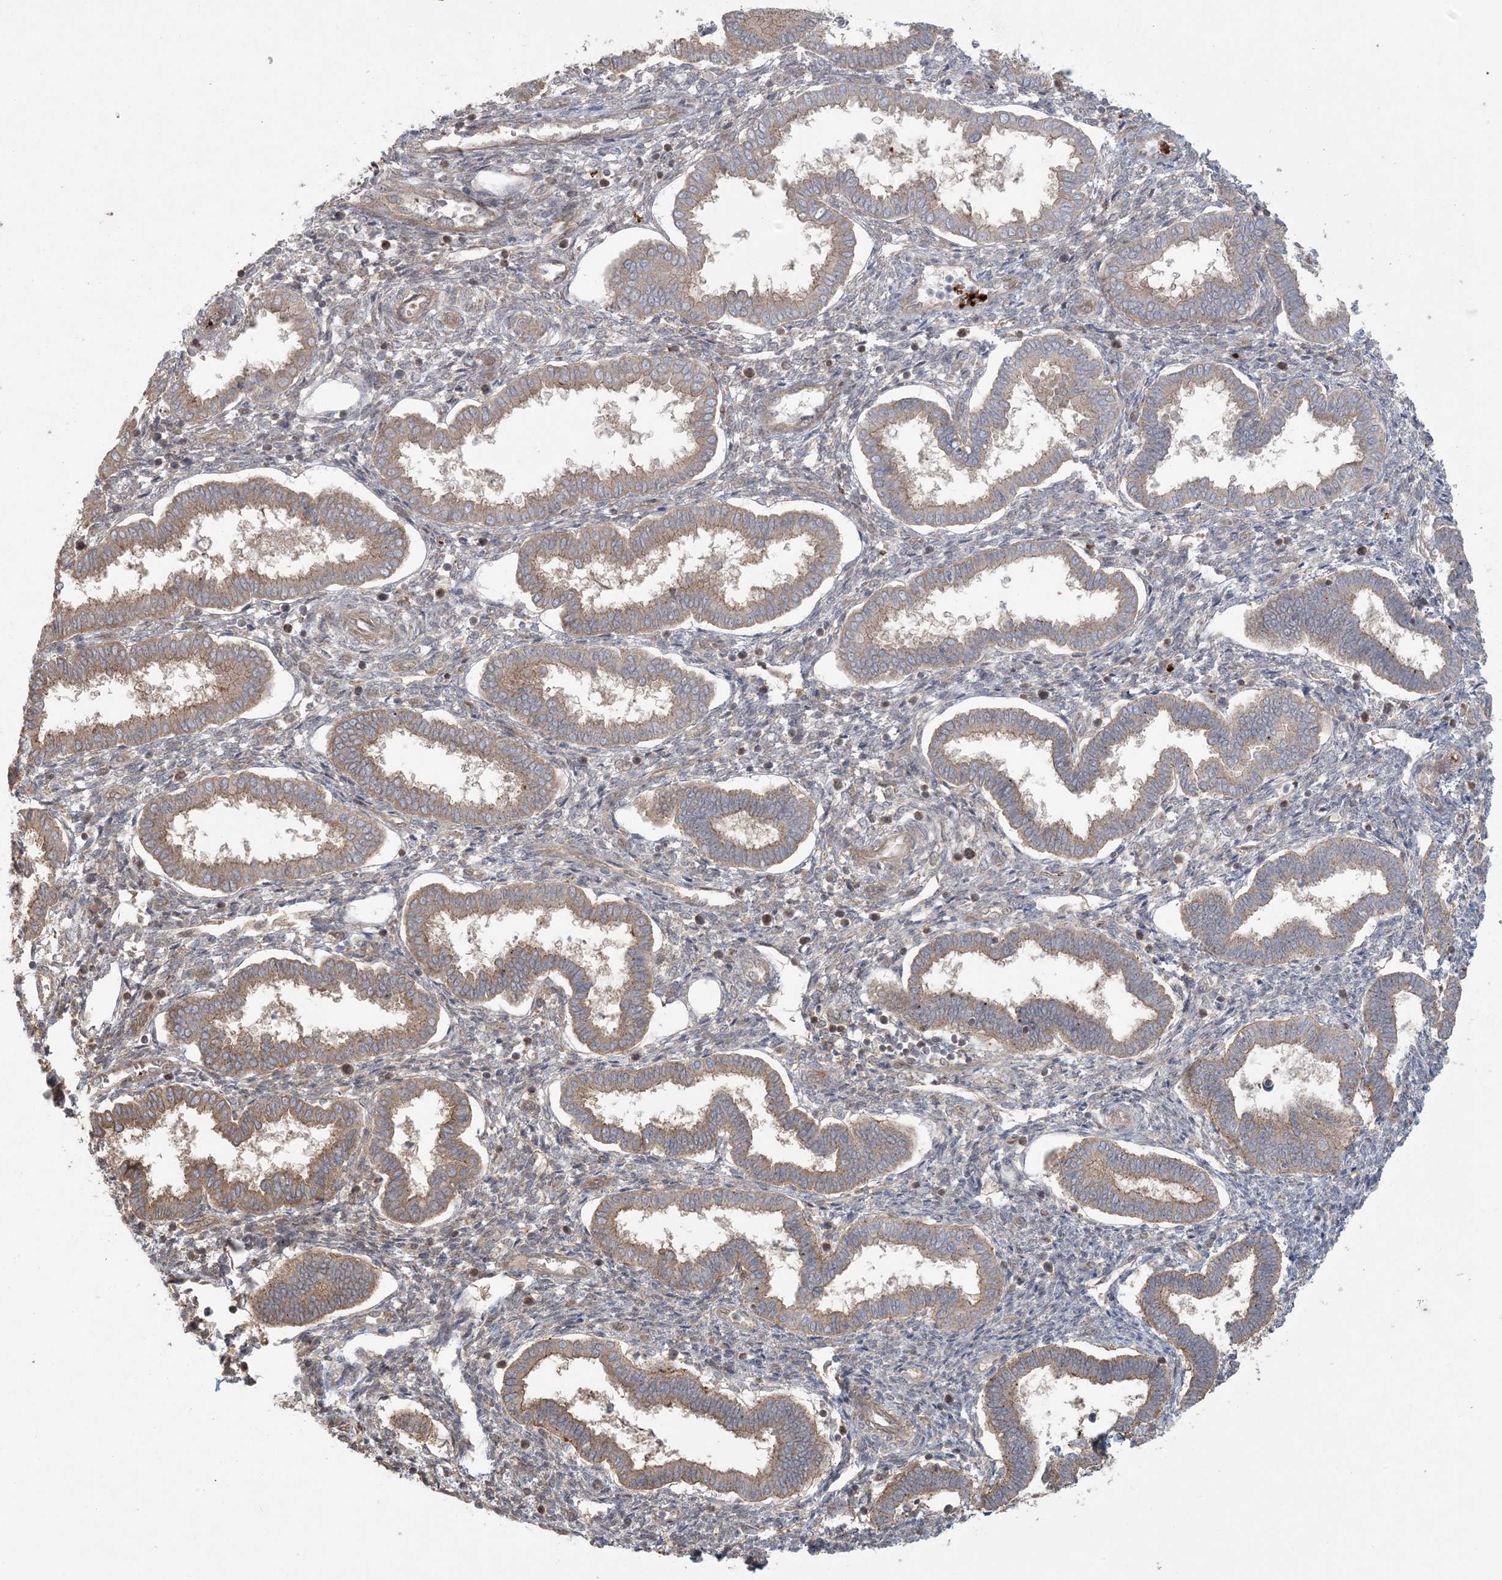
{"staining": {"intensity": "moderate", "quantity": "25%-75%", "location": "cytoplasmic/membranous,nuclear"}, "tissue": "endometrium", "cell_type": "Cells in endometrial stroma", "image_type": "normal", "snomed": [{"axis": "morphology", "description": "Normal tissue, NOS"}, {"axis": "topography", "description": "Endometrium"}], "caption": "A micrograph of endometrium stained for a protein demonstrates moderate cytoplasmic/membranous,nuclear brown staining in cells in endometrial stroma. Ihc stains the protein of interest in brown and the nuclei are stained blue.", "gene": "ABCF3", "patient": {"sex": "female", "age": 24}}